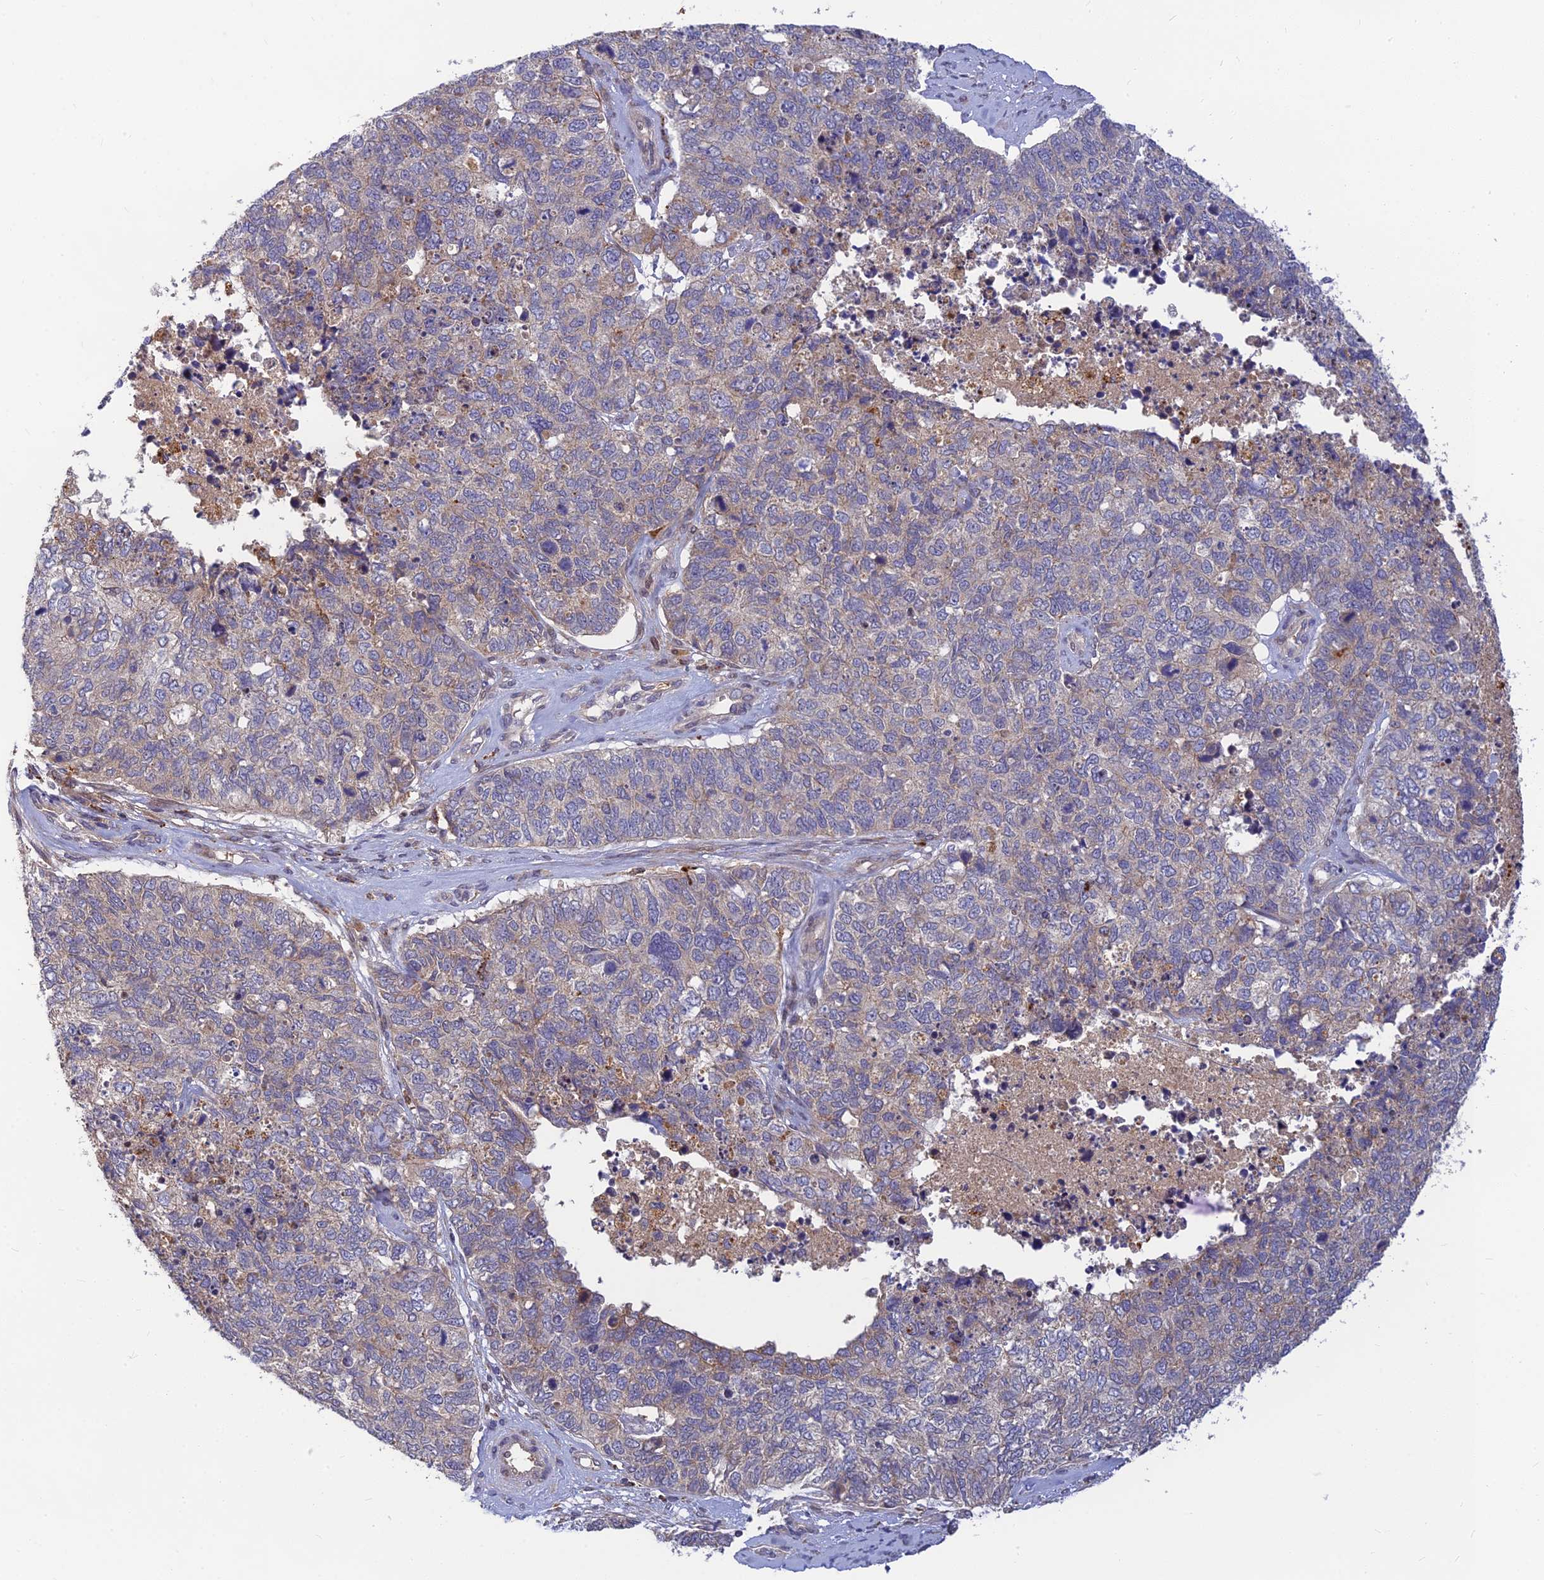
{"staining": {"intensity": "weak", "quantity": "<25%", "location": "cytoplasmic/membranous"}, "tissue": "cervical cancer", "cell_type": "Tumor cells", "image_type": "cancer", "snomed": [{"axis": "morphology", "description": "Squamous cell carcinoma, NOS"}, {"axis": "topography", "description": "Cervix"}], "caption": "The histopathology image exhibits no staining of tumor cells in squamous cell carcinoma (cervical).", "gene": "FAM151B", "patient": {"sex": "female", "age": 63}}